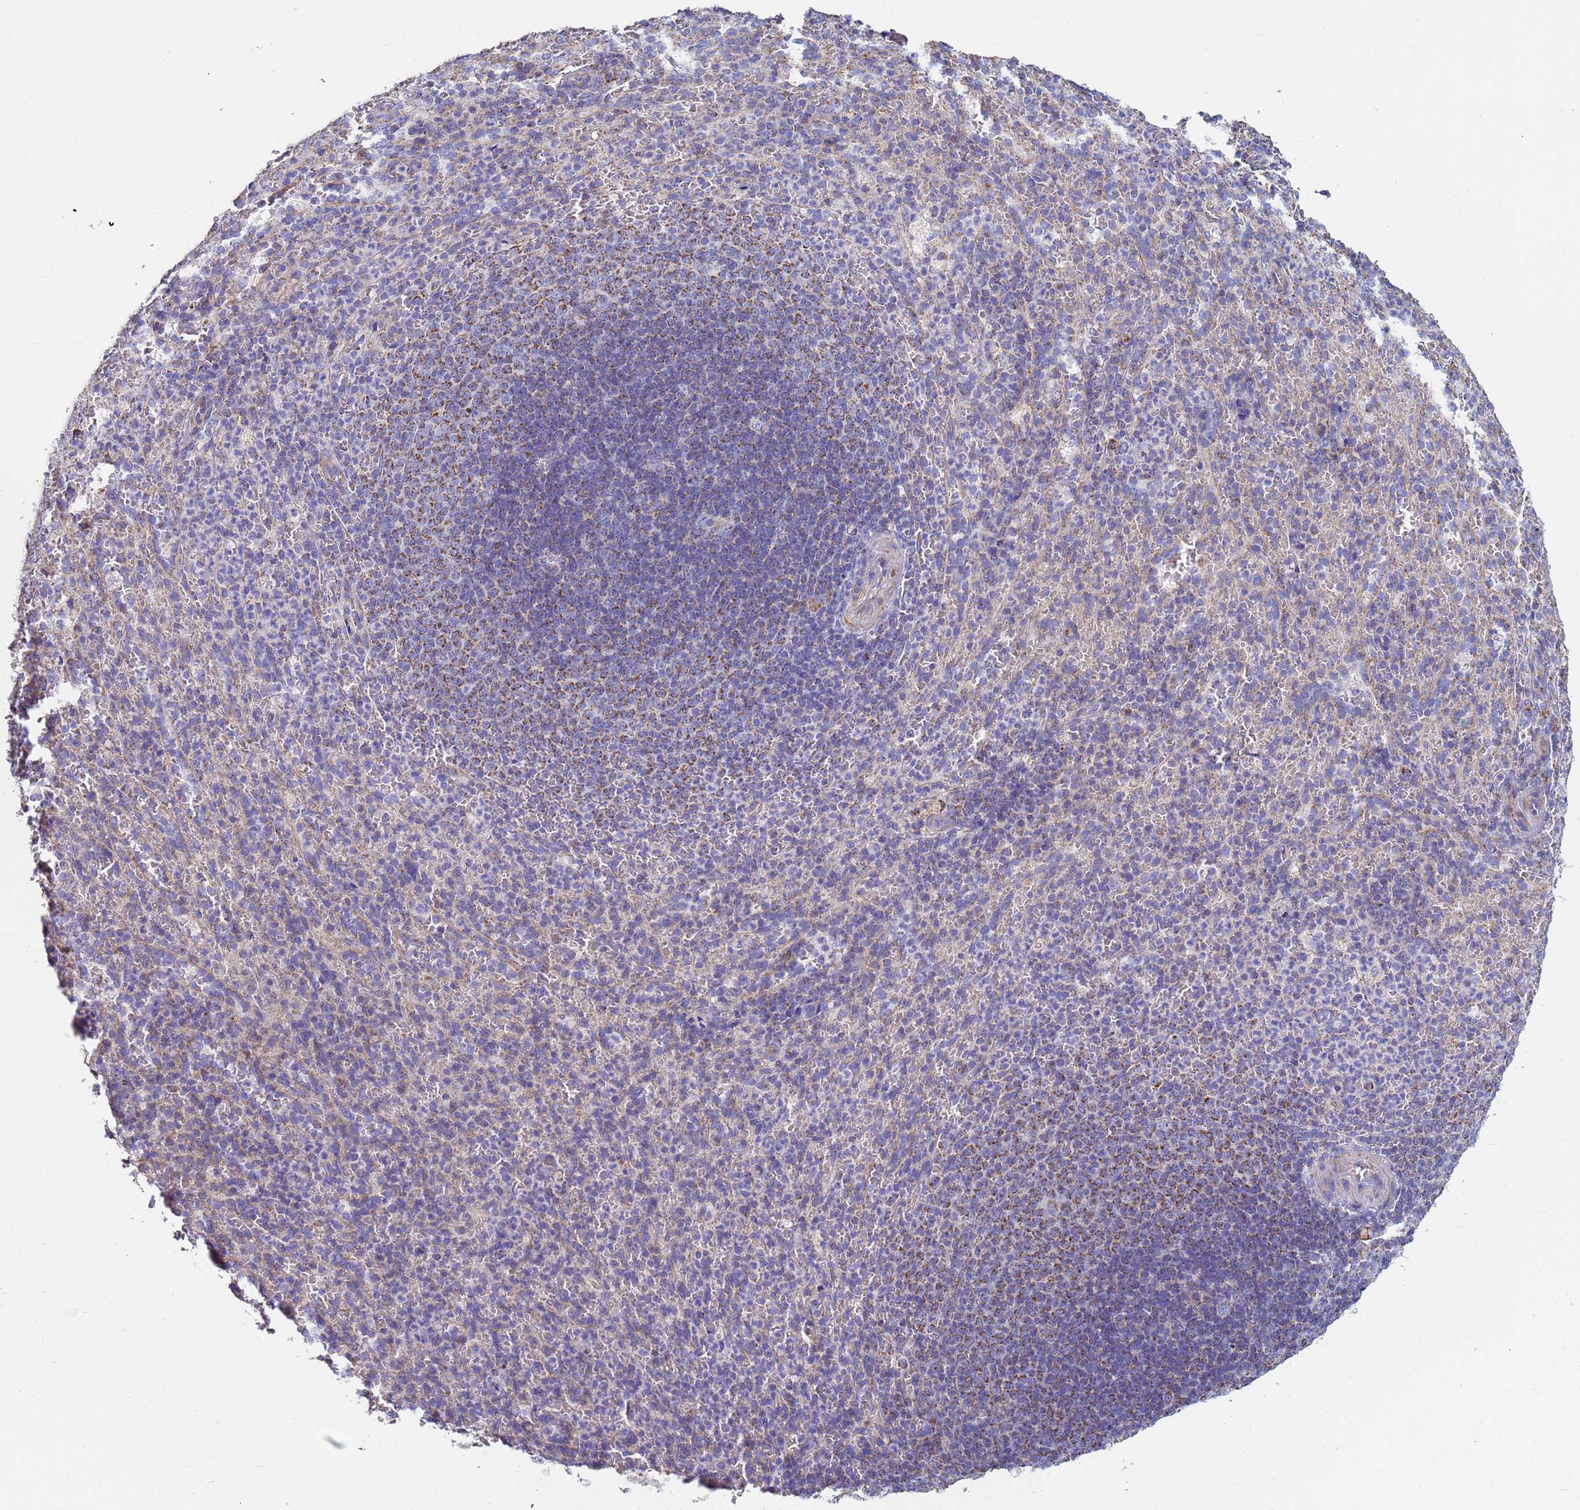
{"staining": {"intensity": "negative", "quantity": "none", "location": "none"}, "tissue": "spleen", "cell_type": "Cells in red pulp", "image_type": "normal", "snomed": [{"axis": "morphology", "description": "Normal tissue, NOS"}, {"axis": "topography", "description": "Spleen"}], "caption": "This is a micrograph of immunohistochemistry staining of benign spleen, which shows no positivity in cells in red pulp.", "gene": "UQCRHL", "patient": {"sex": "female", "age": 21}}